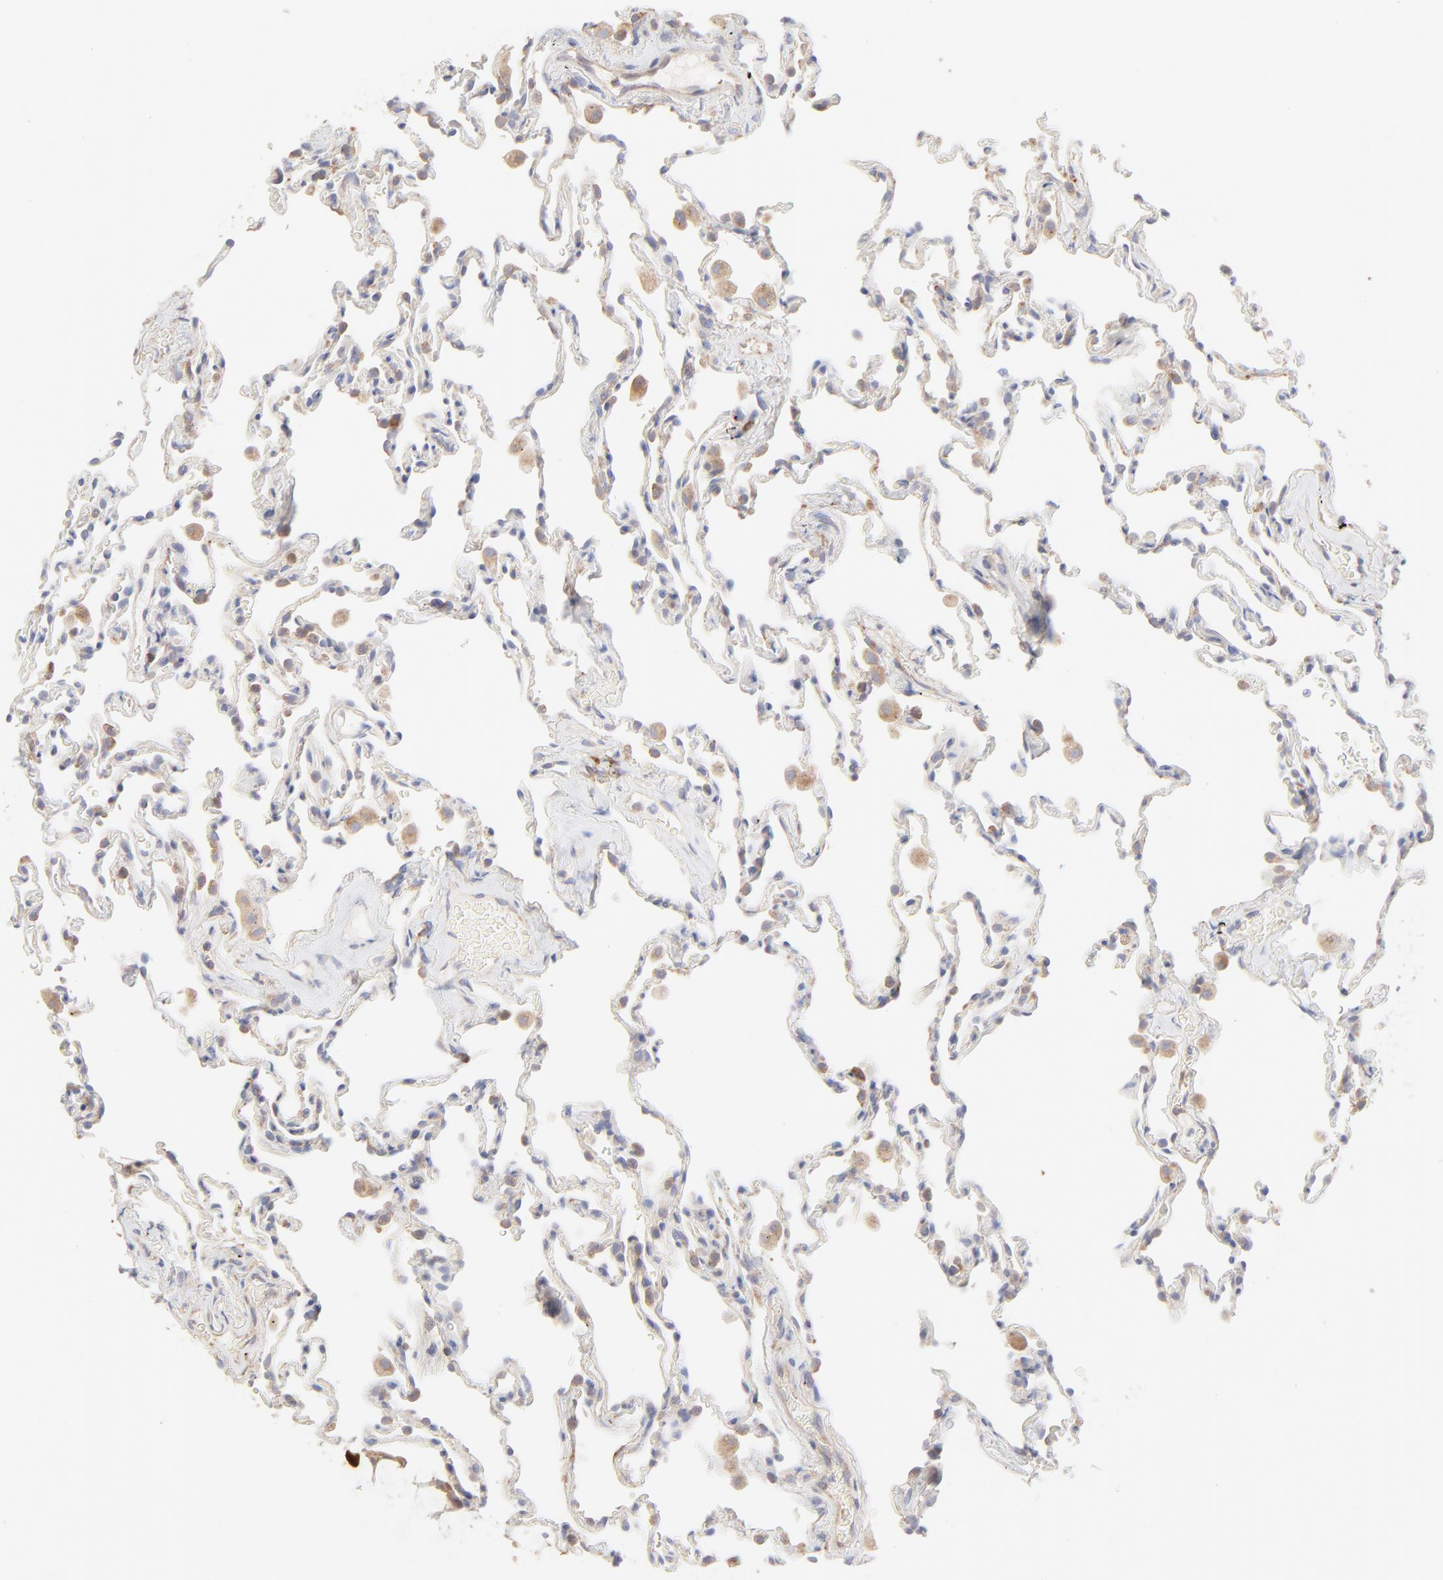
{"staining": {"intensity": "weak", "quantity": "25%-75%", "location": "cytoplasmic/membranous"}, "tissue": "lung", "cell_type": "Alveolar cells", "image_type": "normal", "snomed": [{"axis": "morphology", "description": "Normal tissue, NOS"}, {"axis": "morphology", "description": "Soft tissue tumor metastatic"}, {"axis": "topography", "description": "Lung"}], "caption": "DAB (3,3'-diaminobenzidine) immunohistochemical staining of normal lung exhibits weak cytoplasmic/membranous protein staining in about 25%-75% of alveolar cells.", "gene": "RPS21", "patient": {"sex": "male", "age": 59}}